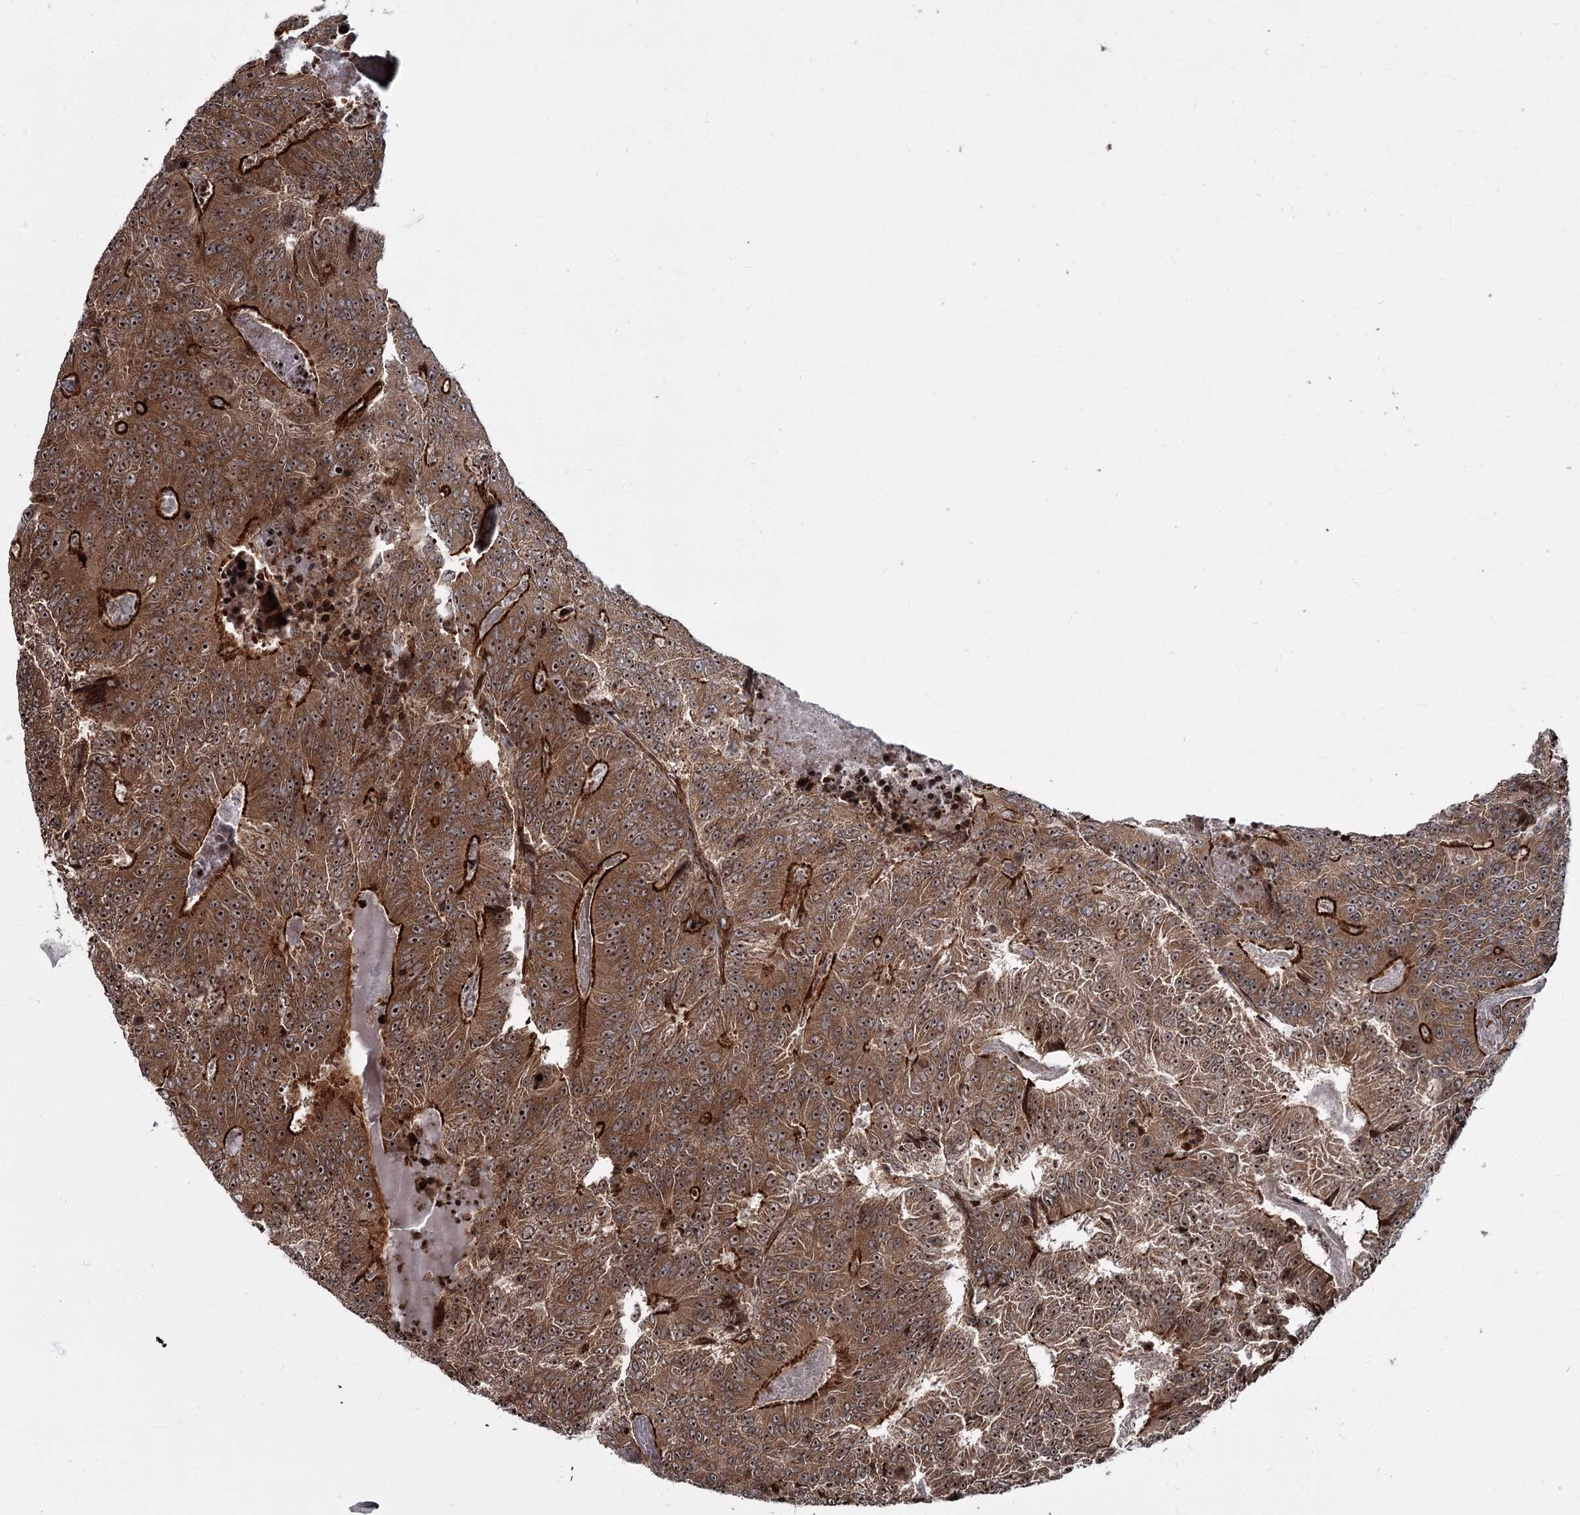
{"staining": {"intensity": "moderate", "quantity": ">75%", "location": "cytoplasmic/membranous,nuclear"}, "tissue": "colorectal cancer", "cell_type": "Tumor cells", "image_type": "cancer", "snomed": [{"axis": "morphology", "description": "Adenocarcinoma, NOS"}, {"axis": "topography", "description": "Colon"}], "caption": "IHC (DAB (3,3'-diaminobenzidine)) staining of adenocarcinoma (colorectal) reveals moderate cytoplasmic/membranous and nuclear protein expression in about >75% of tumor cells. (IHC, brightfield microscopy, high magnification).", "gene": "THAP9", "patient": {"sex": "male", "age": 83}}